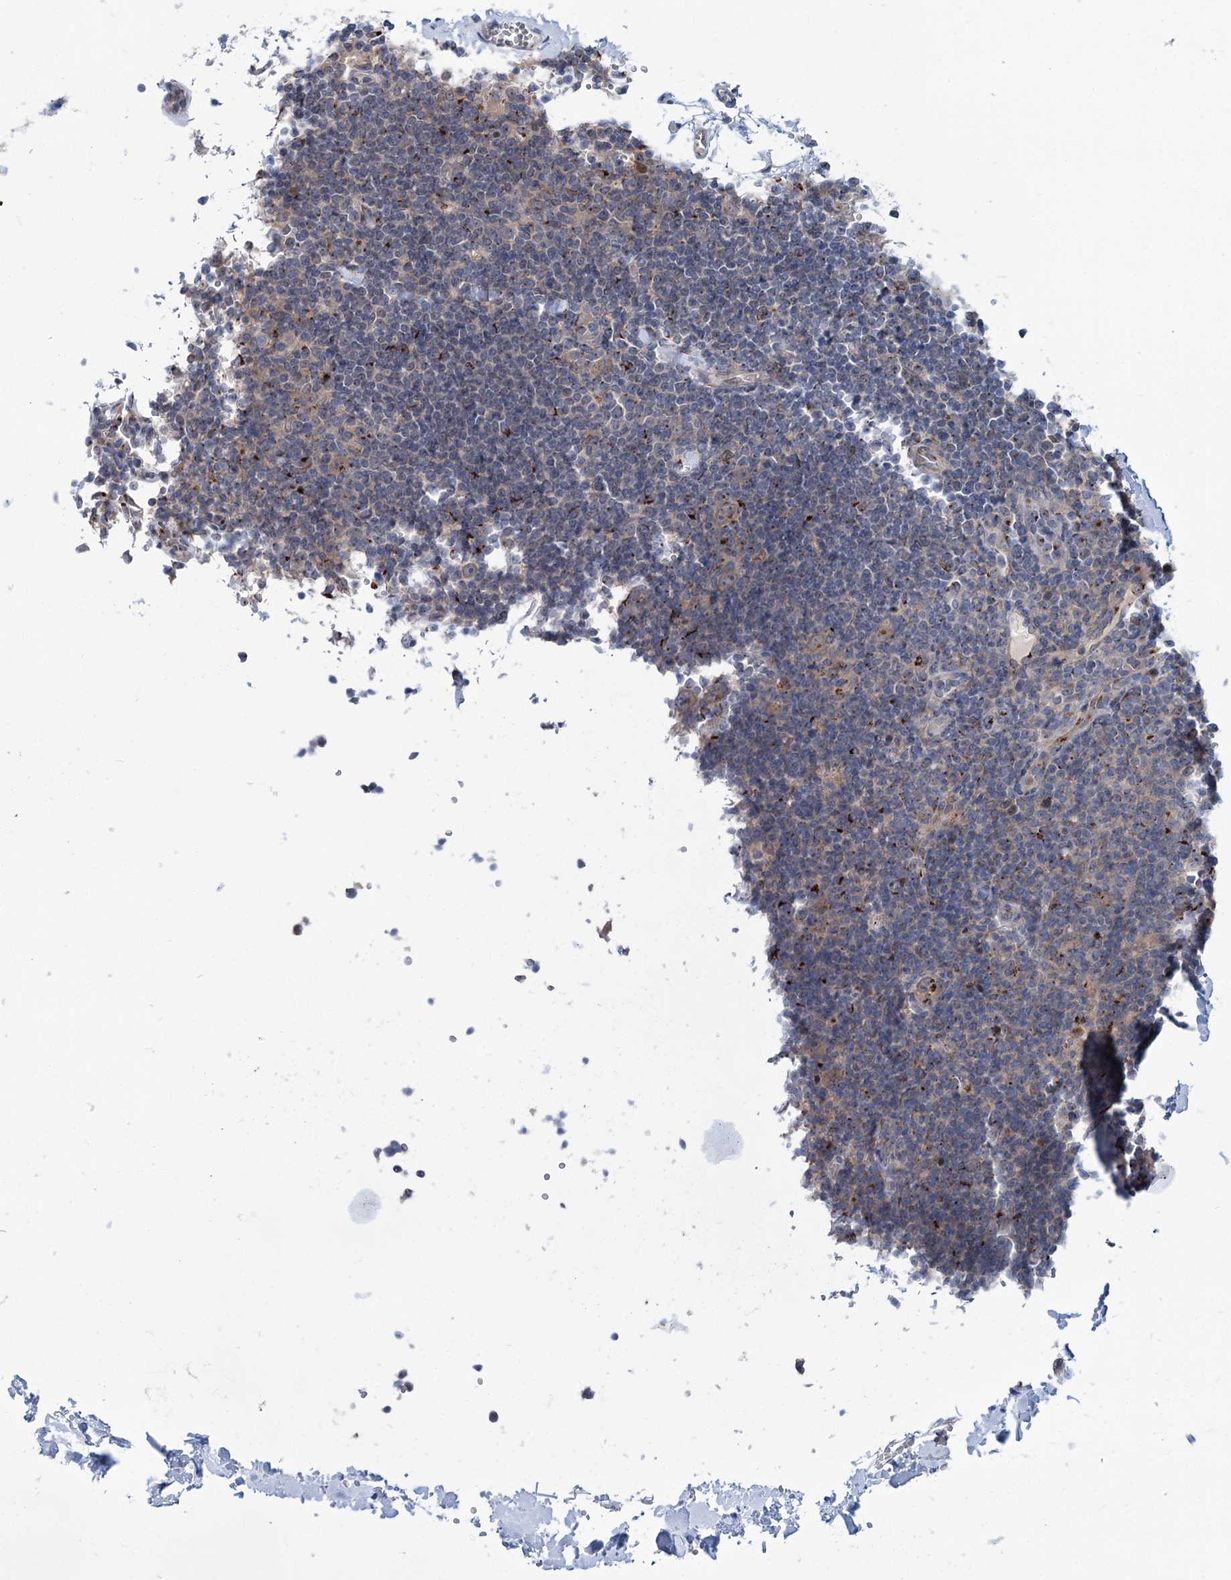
{"staining": {"intensity": "weak", "quantity": "25%-75%", "location": "cytoplasmic/membranous"}, "tissue": "lymphoma", "cell_type": "Tumor cells", "image_type": "cancer", "snomed": [{"axis": "morphology", "description": "Hodgkin's disease, NOS"}, {"axis": "topography", "description": "Lymph node"}], "caption": "Tumor cells show low levels of weak cytoplasmic/membranous expression in approximately 25%-75% of cells in lymphoma.", "gene": "ELP4", "patient": {"sex": "female", "age": 57}}